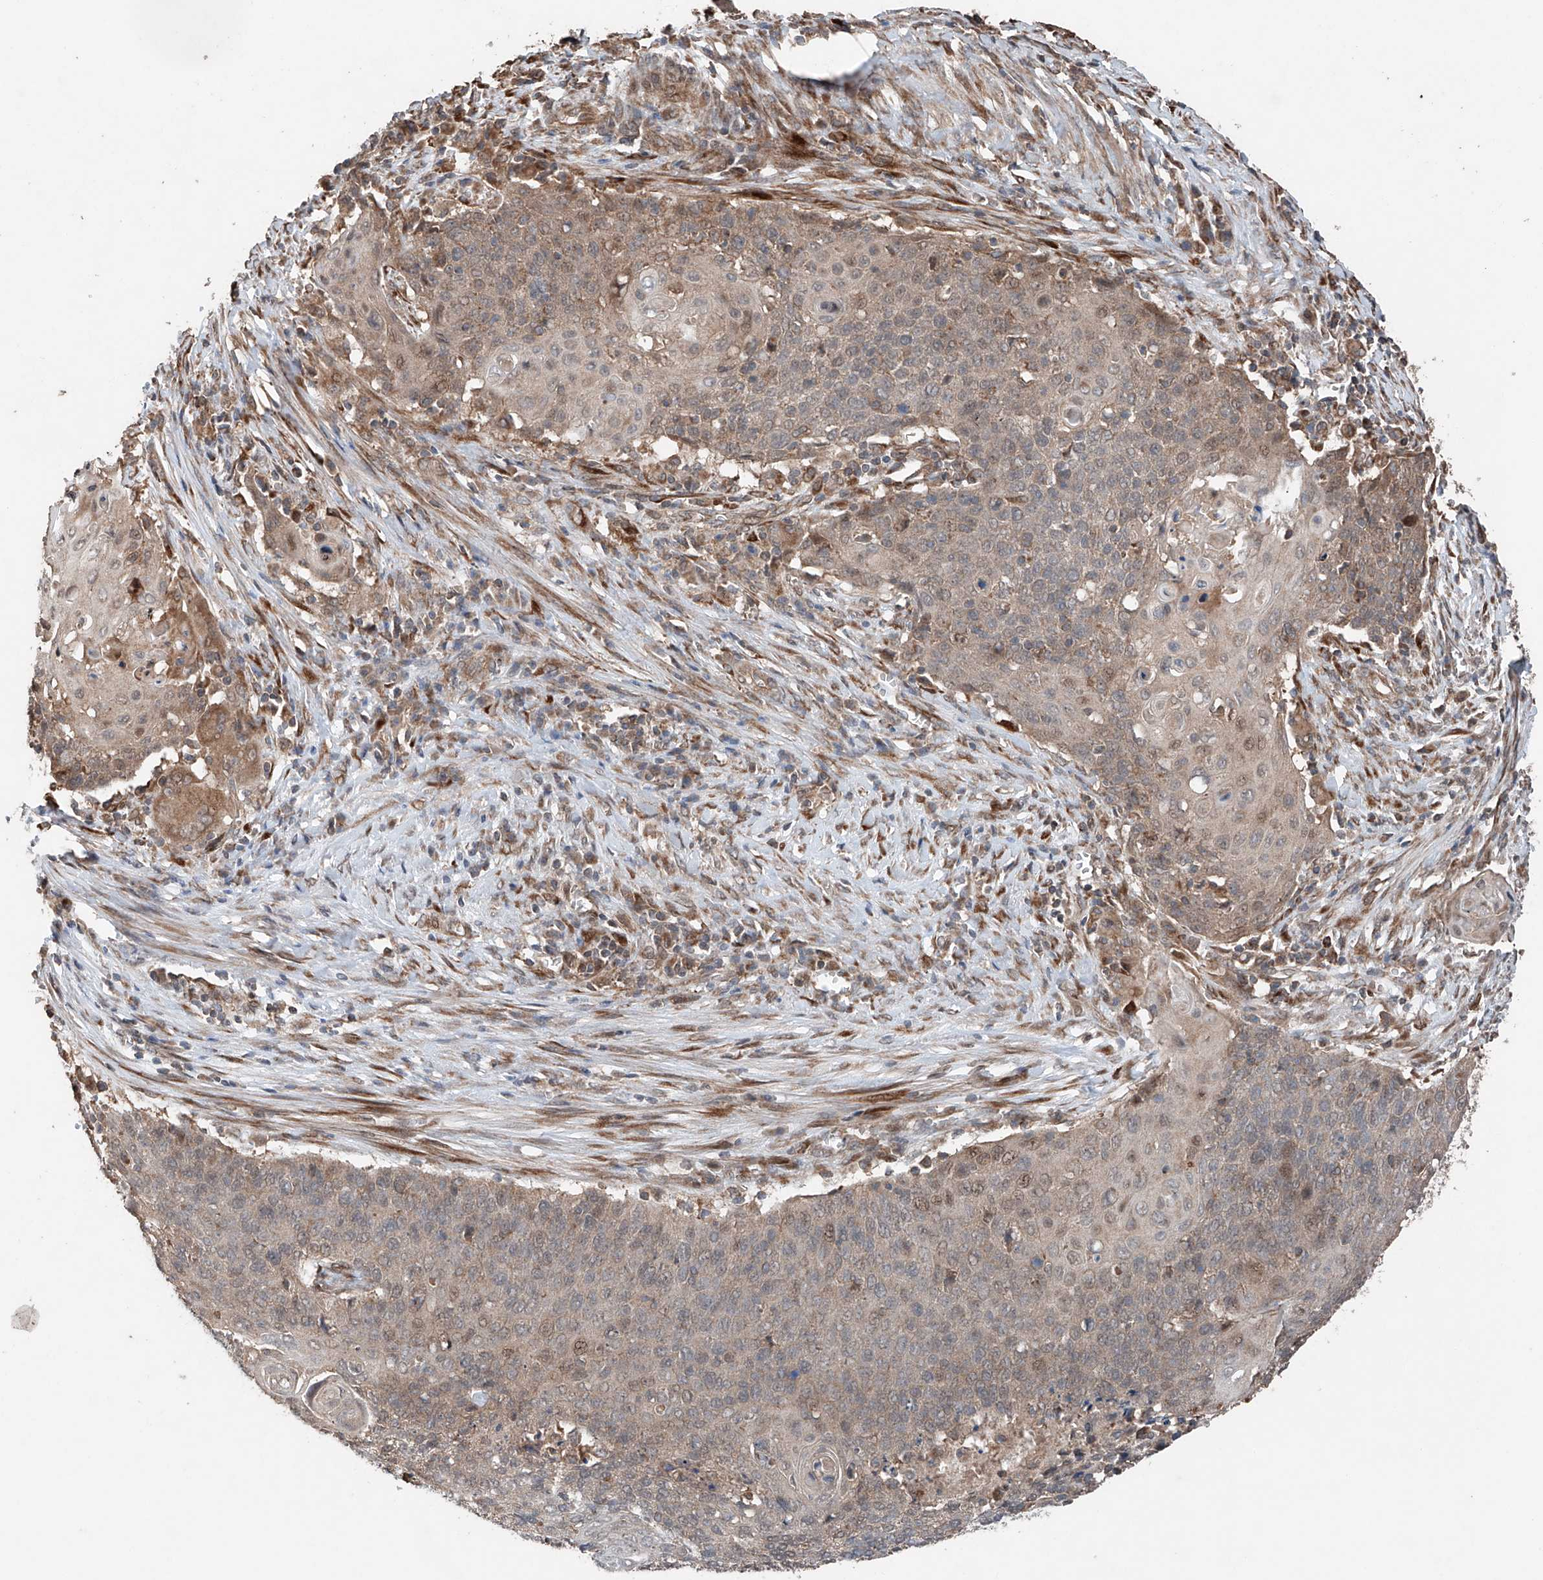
{"staining": {"intensity": "weak", "quantity": ">75%", "location": "cytoplasmic/membranous"}, "tissue": "cervical cancer", "cell_type": "Tumor cells", "image_type": "cancer", "snomed": [{"axis": "morphology", "description": "Squamous cell carcinoma, NOS"}, {"axis": "topography", "description": "Cervix"}], "caption": "Cervical squamous cell carcinoma stained with immunohistochemistry (IHC) exhibits weak cytoplasmic/membranous expression in about >75% of tumor cells.", "gene": "AP4B1", "patient": {"sex": "female", "age": 39}}